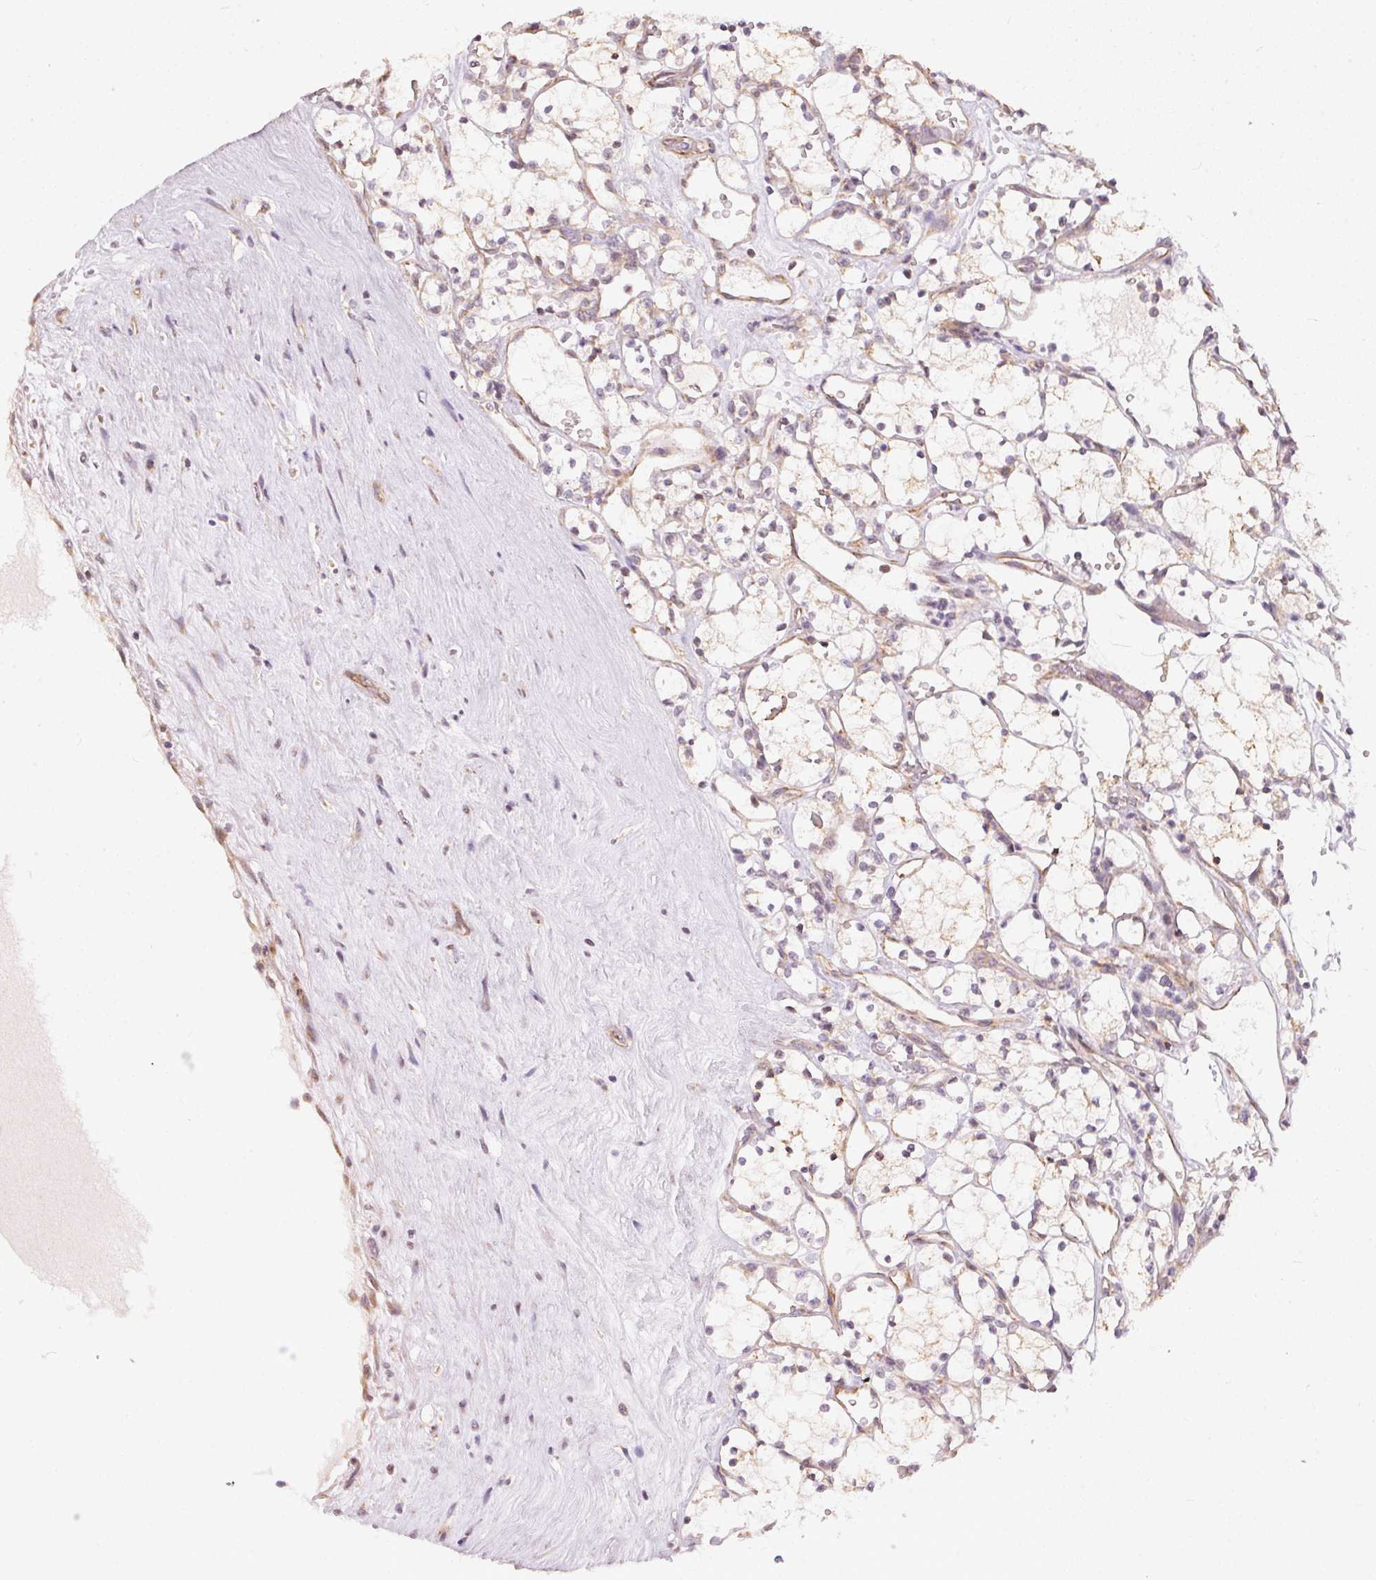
{"staining": {"intensity": "negative", "quantity": "none", "location": "none"}, "tissue": "renal cancer", "cell_type": "Tumor cells", "image_type": "cancer", "snomed": [{"axis": "morphology", "description": "Adenocarcinoma, NOS"}, {"axis": "topography", "description": "Kidney"}], "caption": "Micrograph shows no protein staining in tumor cells of renal adenocarcinoma tissue. (Stains: DAB immunohistochemistry (IHC) with hematoxylin counter stain, Microscopy: brightfield microscopy at high magnification).", "gene": "VWA5B2", "patient": {"sex": "female", "age": 69}}